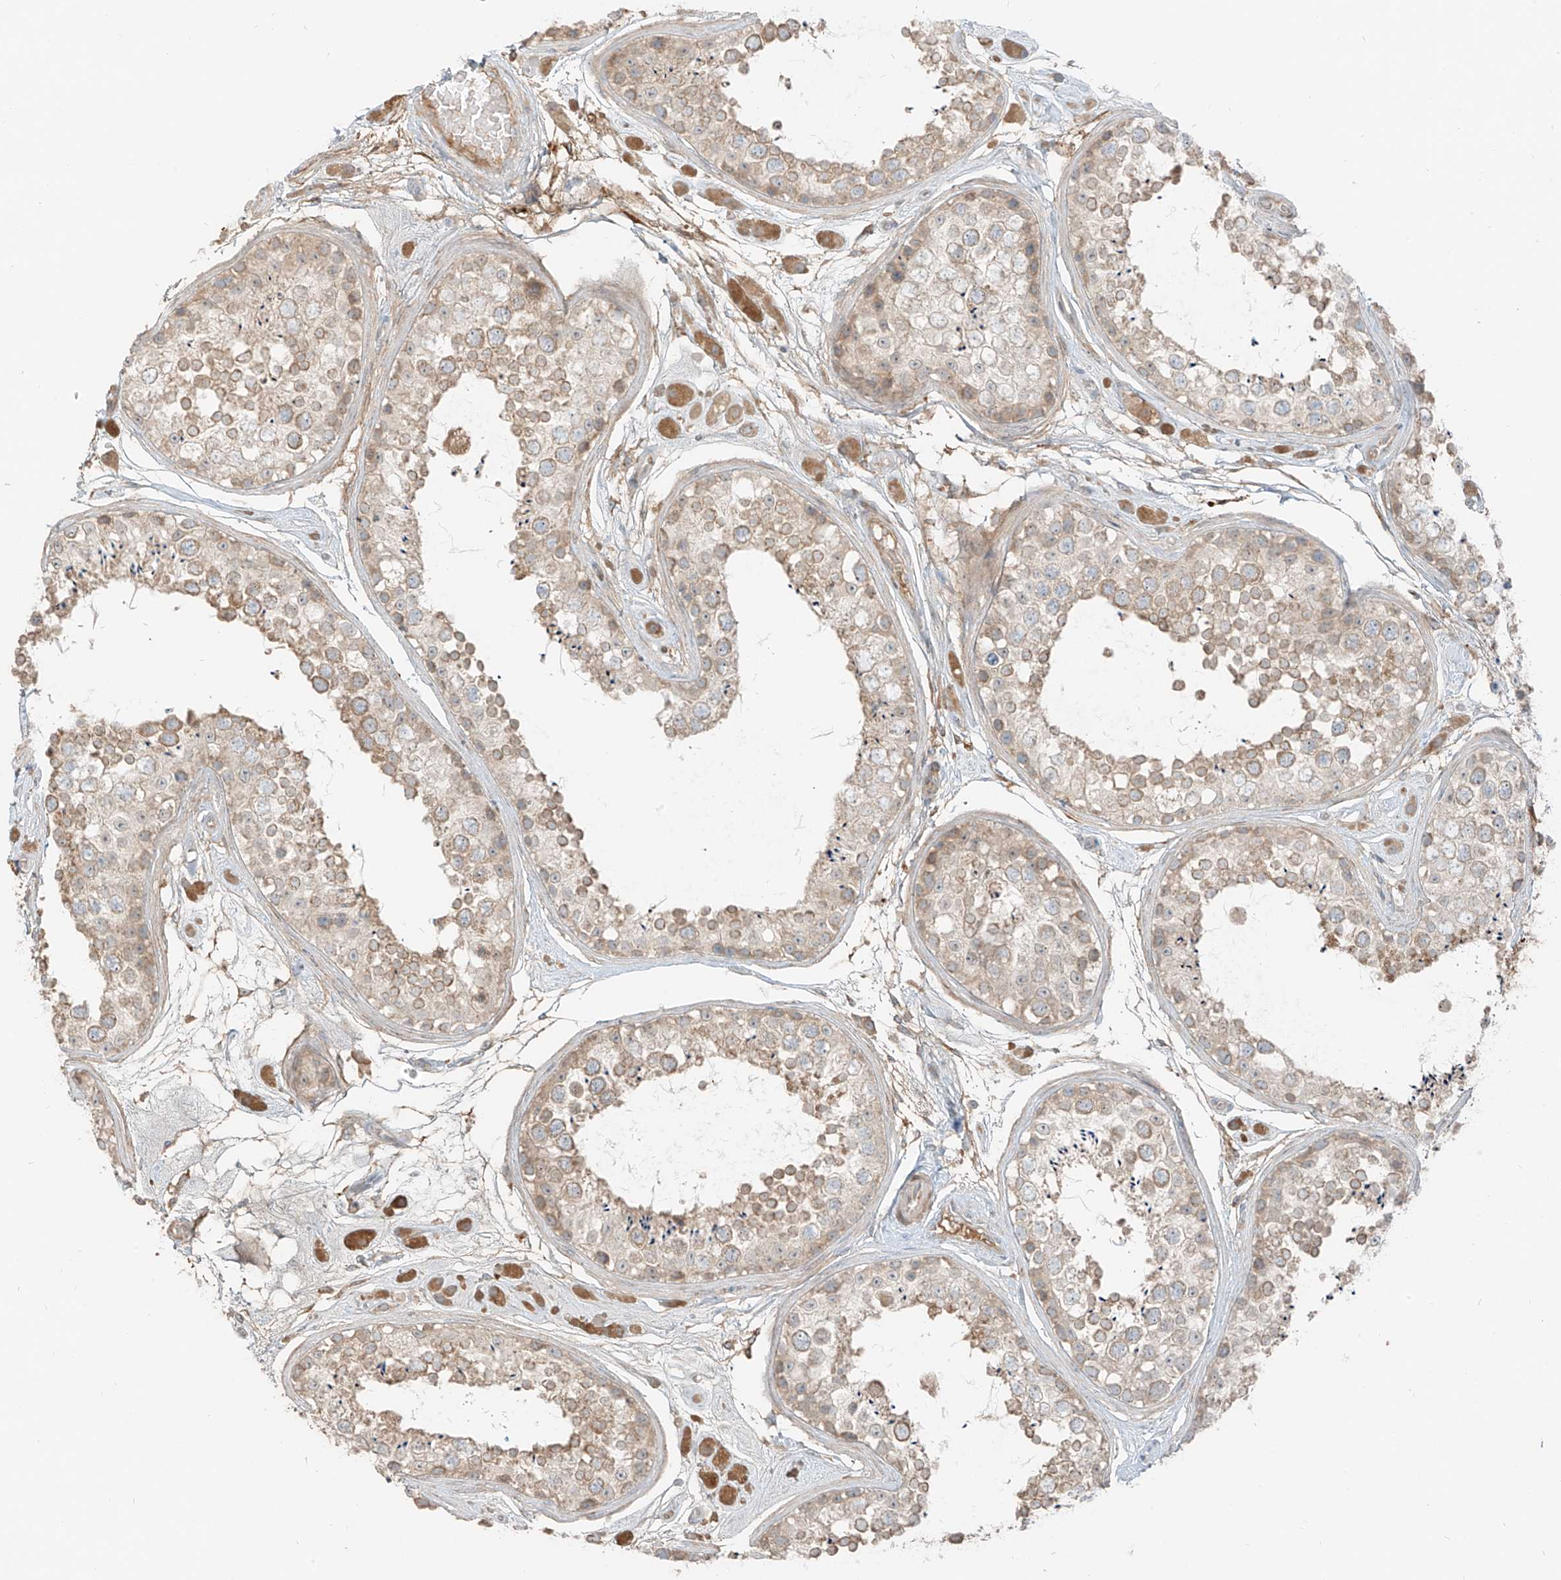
{"staining": {"intensity": "weak", "quantity": "<25%", "location": "cytoplasmic/membranous"}, "tissue": "testis", "cell_type": "Cells in seminiferous ducts", "image_type": "normal", "snomed": [{"axis": "morphology", "description": "Normal tissue, NOS"}, {"axis": "topography", "description": "Testis"}], "caption": "DAB (3,3'-diaminobenzidine) immunohistochemical staining of normal human testis displays no significant positivity in cells in seminiferous ducts.", "gene": "FSTL1", "patient": {"sex": "male", "age": 25}}